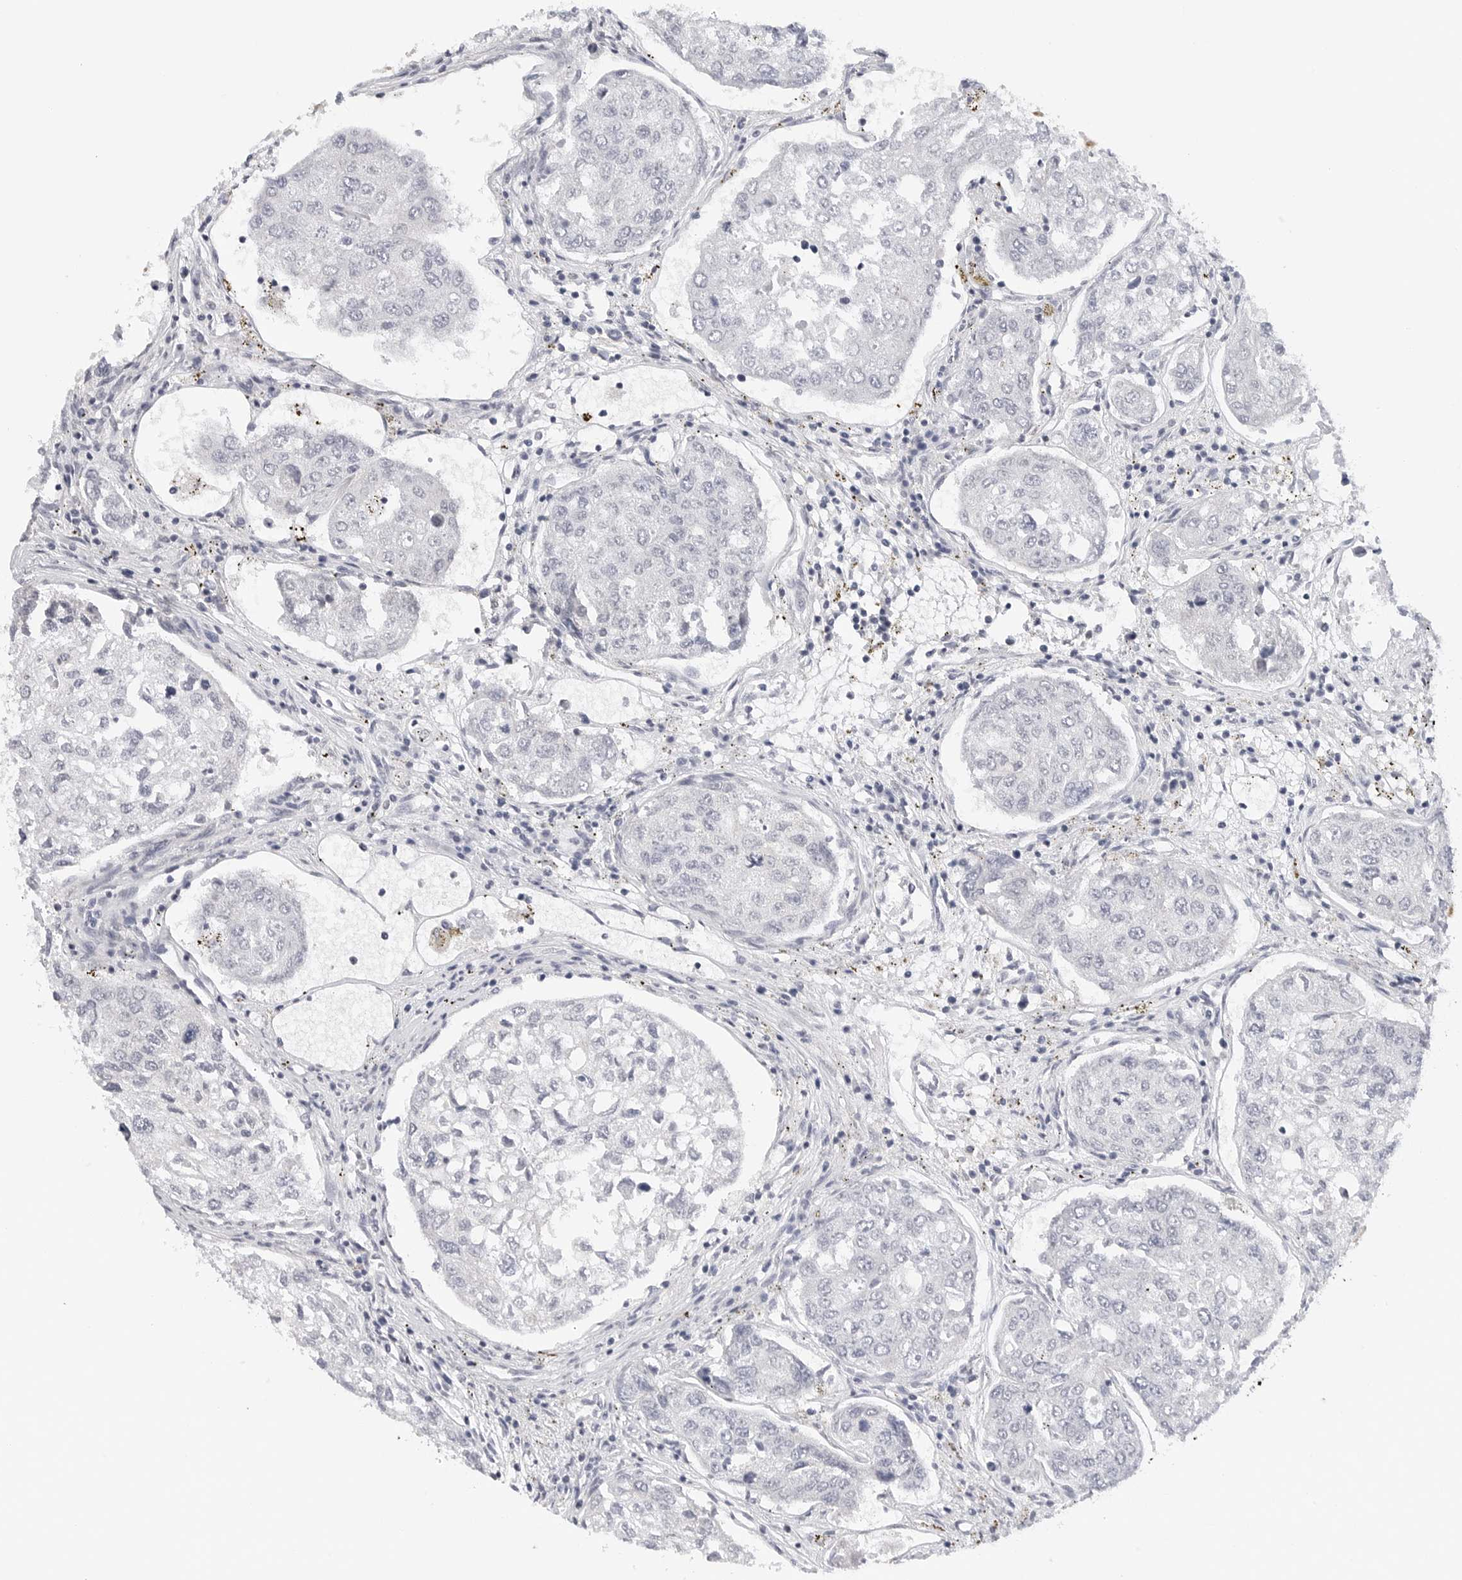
{"staining": {"intensity": "negative", "quantity": "none", "location": "none"}, "tissue": "urothelial cancer", "cell_type": "Tumor cells", "image_type": "cancer", "snomed": [{"axis": "morphology", "description": "Urothelial carcinoma, High grade"}, {"axis": "topography", "description": "Lymph node"}, {"axis": "topography", "description": "Urinary bladder"}], "caption": "Tumor cells are negative for brown protein staining in urothelial cancer.", "gene": "MAP2K5", "patient": {"sex": "male", "age": 51}}